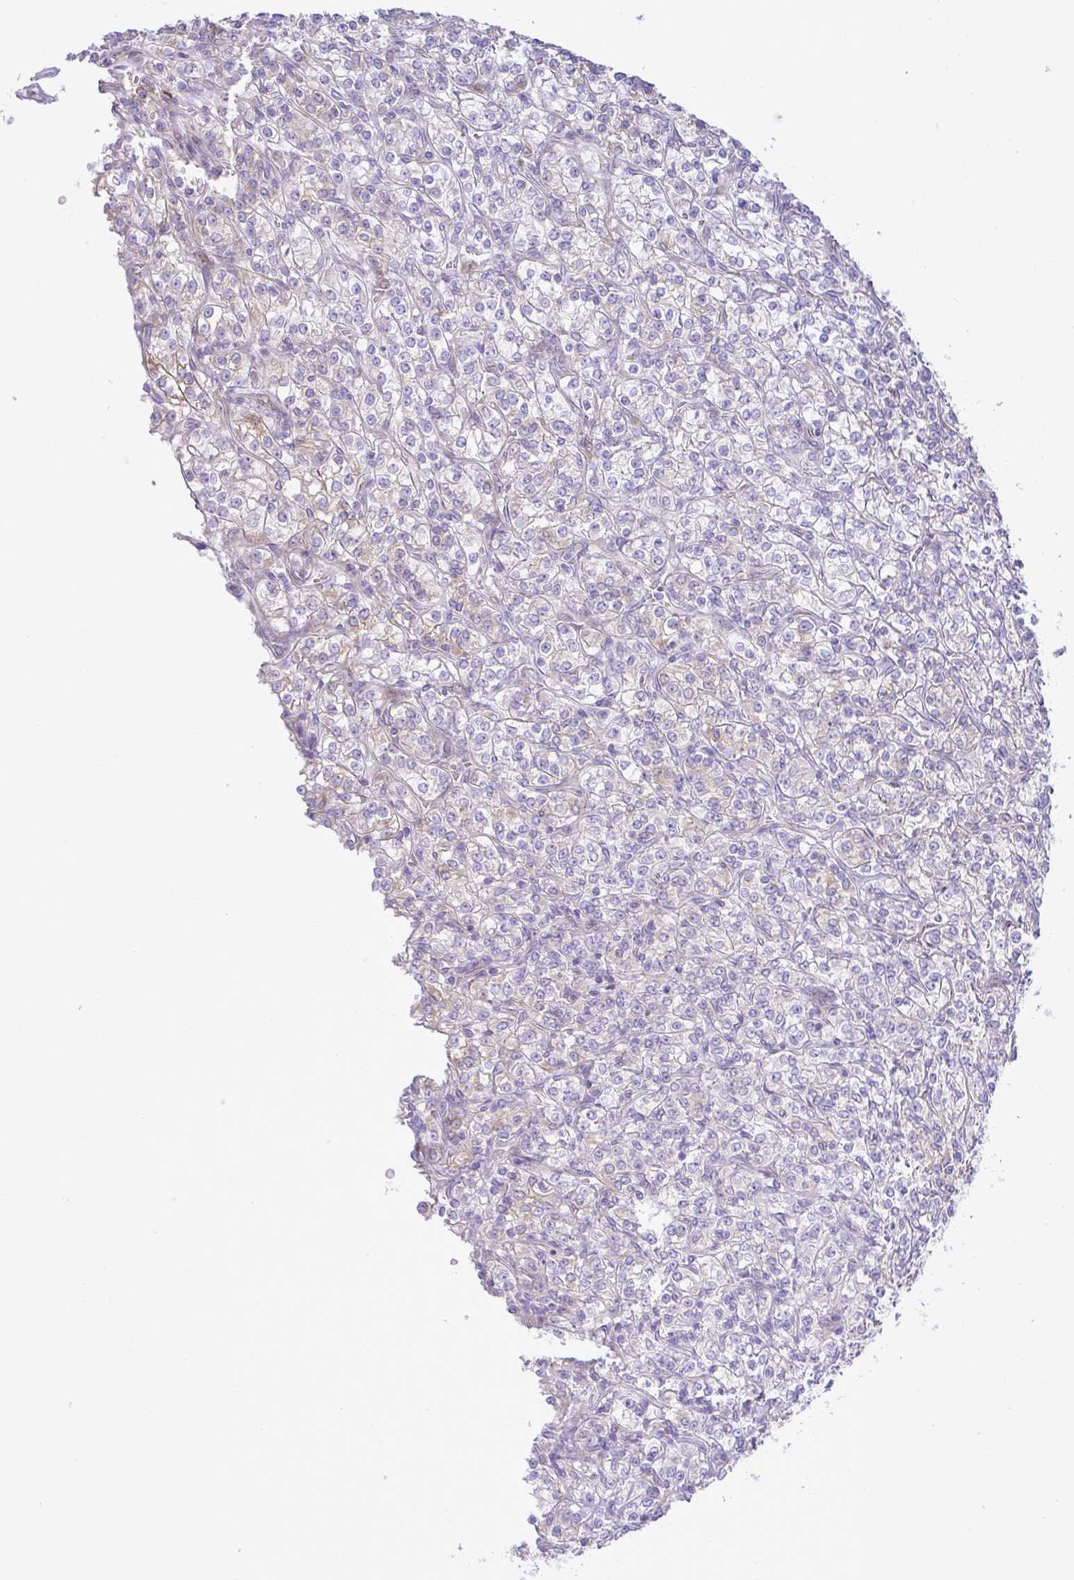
{"staining": {"intensity": "weak", "quantity": "<25%", "location": "cytoplasmic/membranous"}, "tissue": "renal cancer", "cell_type": "Tumor cells", "image_type": "cancer", "snomed": [{"axis": "morphology", "description": "Adenocarcinoma, NOS"}, {"axis": "topography", "description": "Kidney"}], "caption": "Tumor cells are negative for protein expression in human renal cancer (adenocarcinoma). (Immunohistochemistry (ihc), brightfield microscopy, high magnification).", "gene": "EEF1A2", "patient": {"sex": "male", "age": 77}}